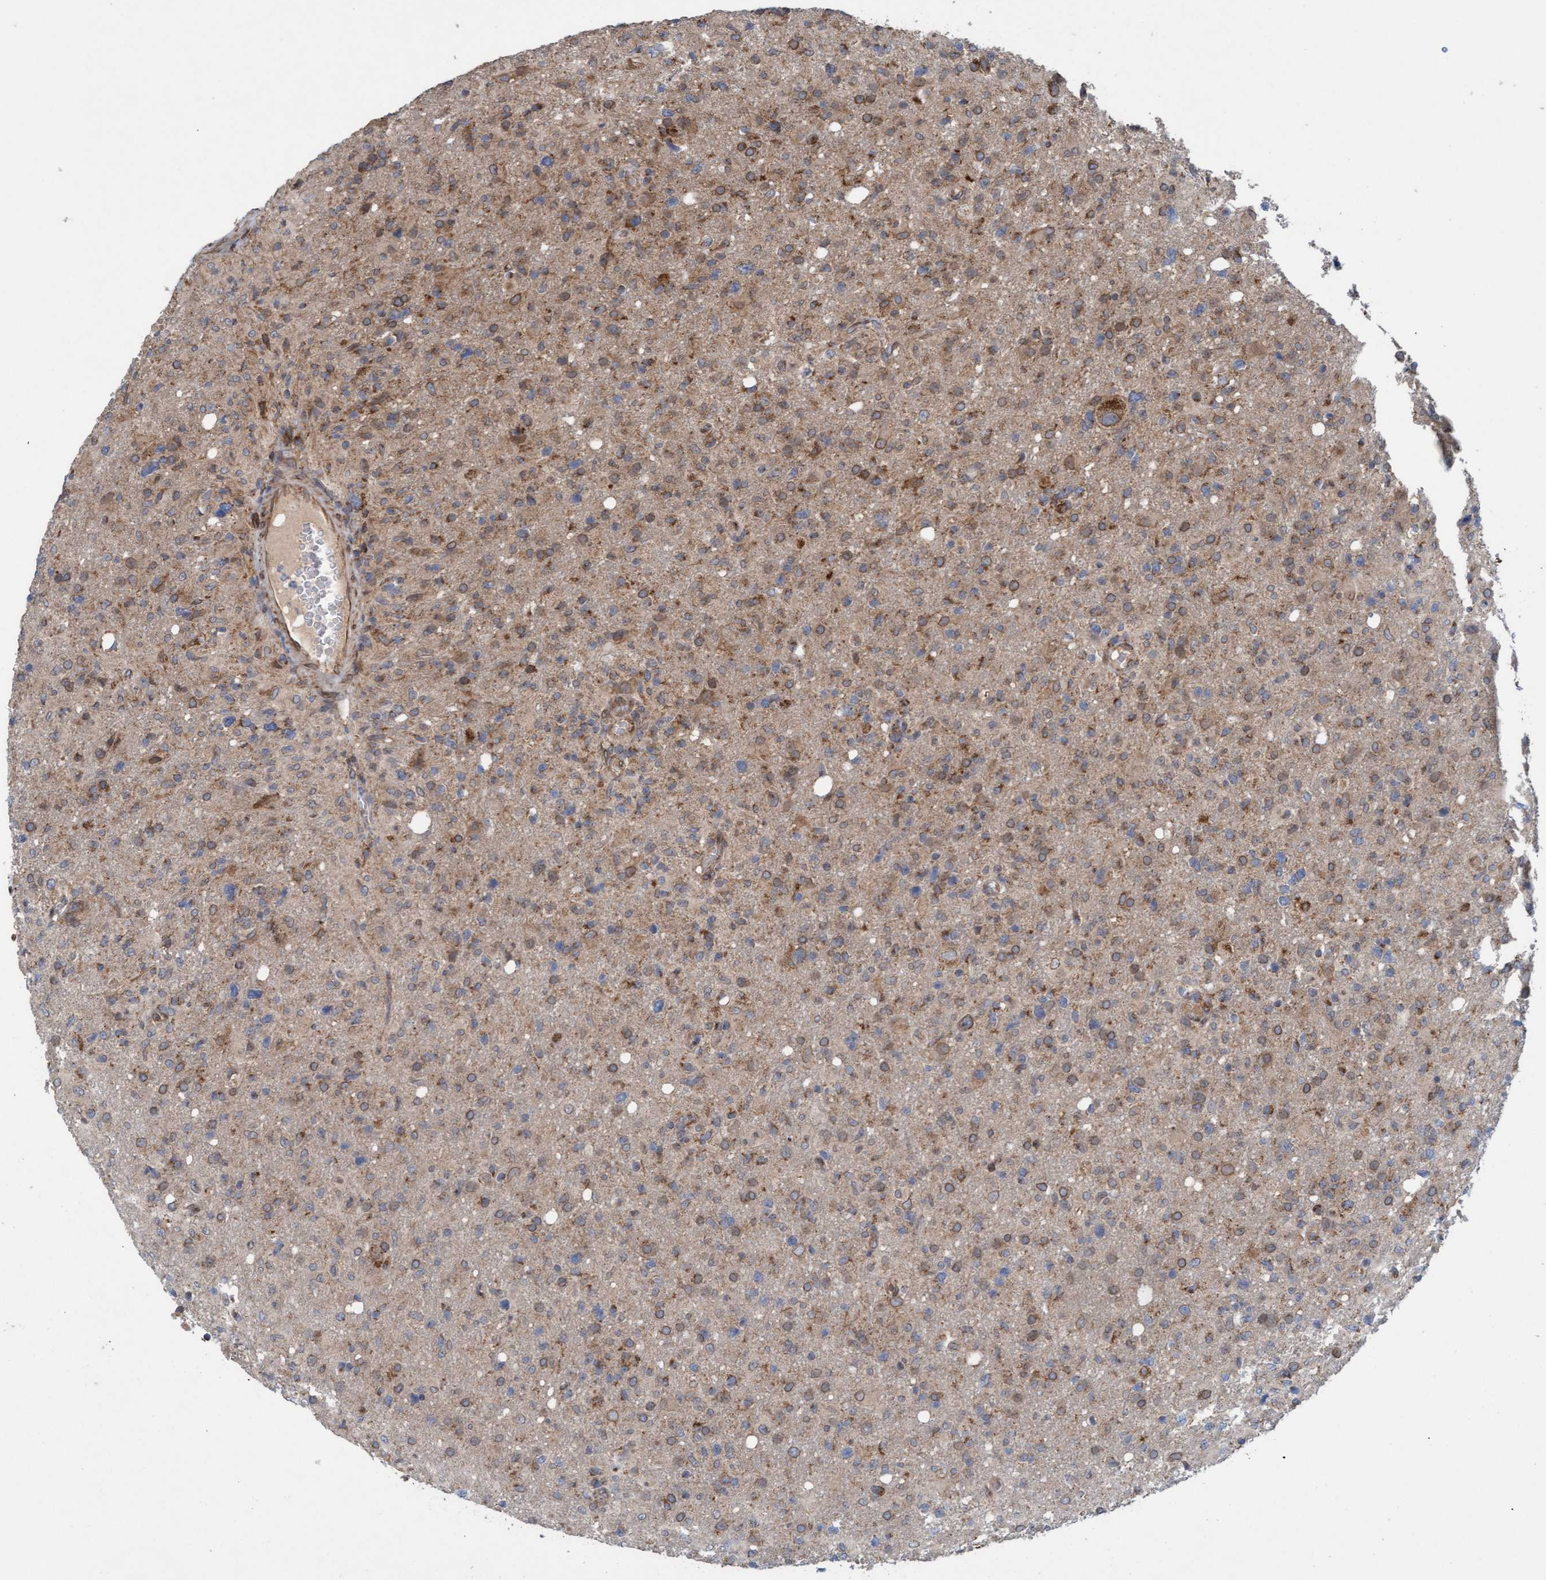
{"staining": {"intensity": "moderate", "quantity": "25%-75%", "location": "cytoplasmic/membranous"}, "tissue": "glioma", "cell_type": "Tumor cells", "image_type": "cancer", "snomed": [{"axis": "morphology", "description": "Glioma, malignant, High grade"}, {"axis": "topography", "description": "Brain"}], "caption": "Malignant glioma (high-grade) stained for a protein (brown) shows moderate cytoplasmic/membranous positive expression in about 25%-75% of tumor cells.", "gene": "MRPS23", "patient": {"sex": "female", "age": 57}}